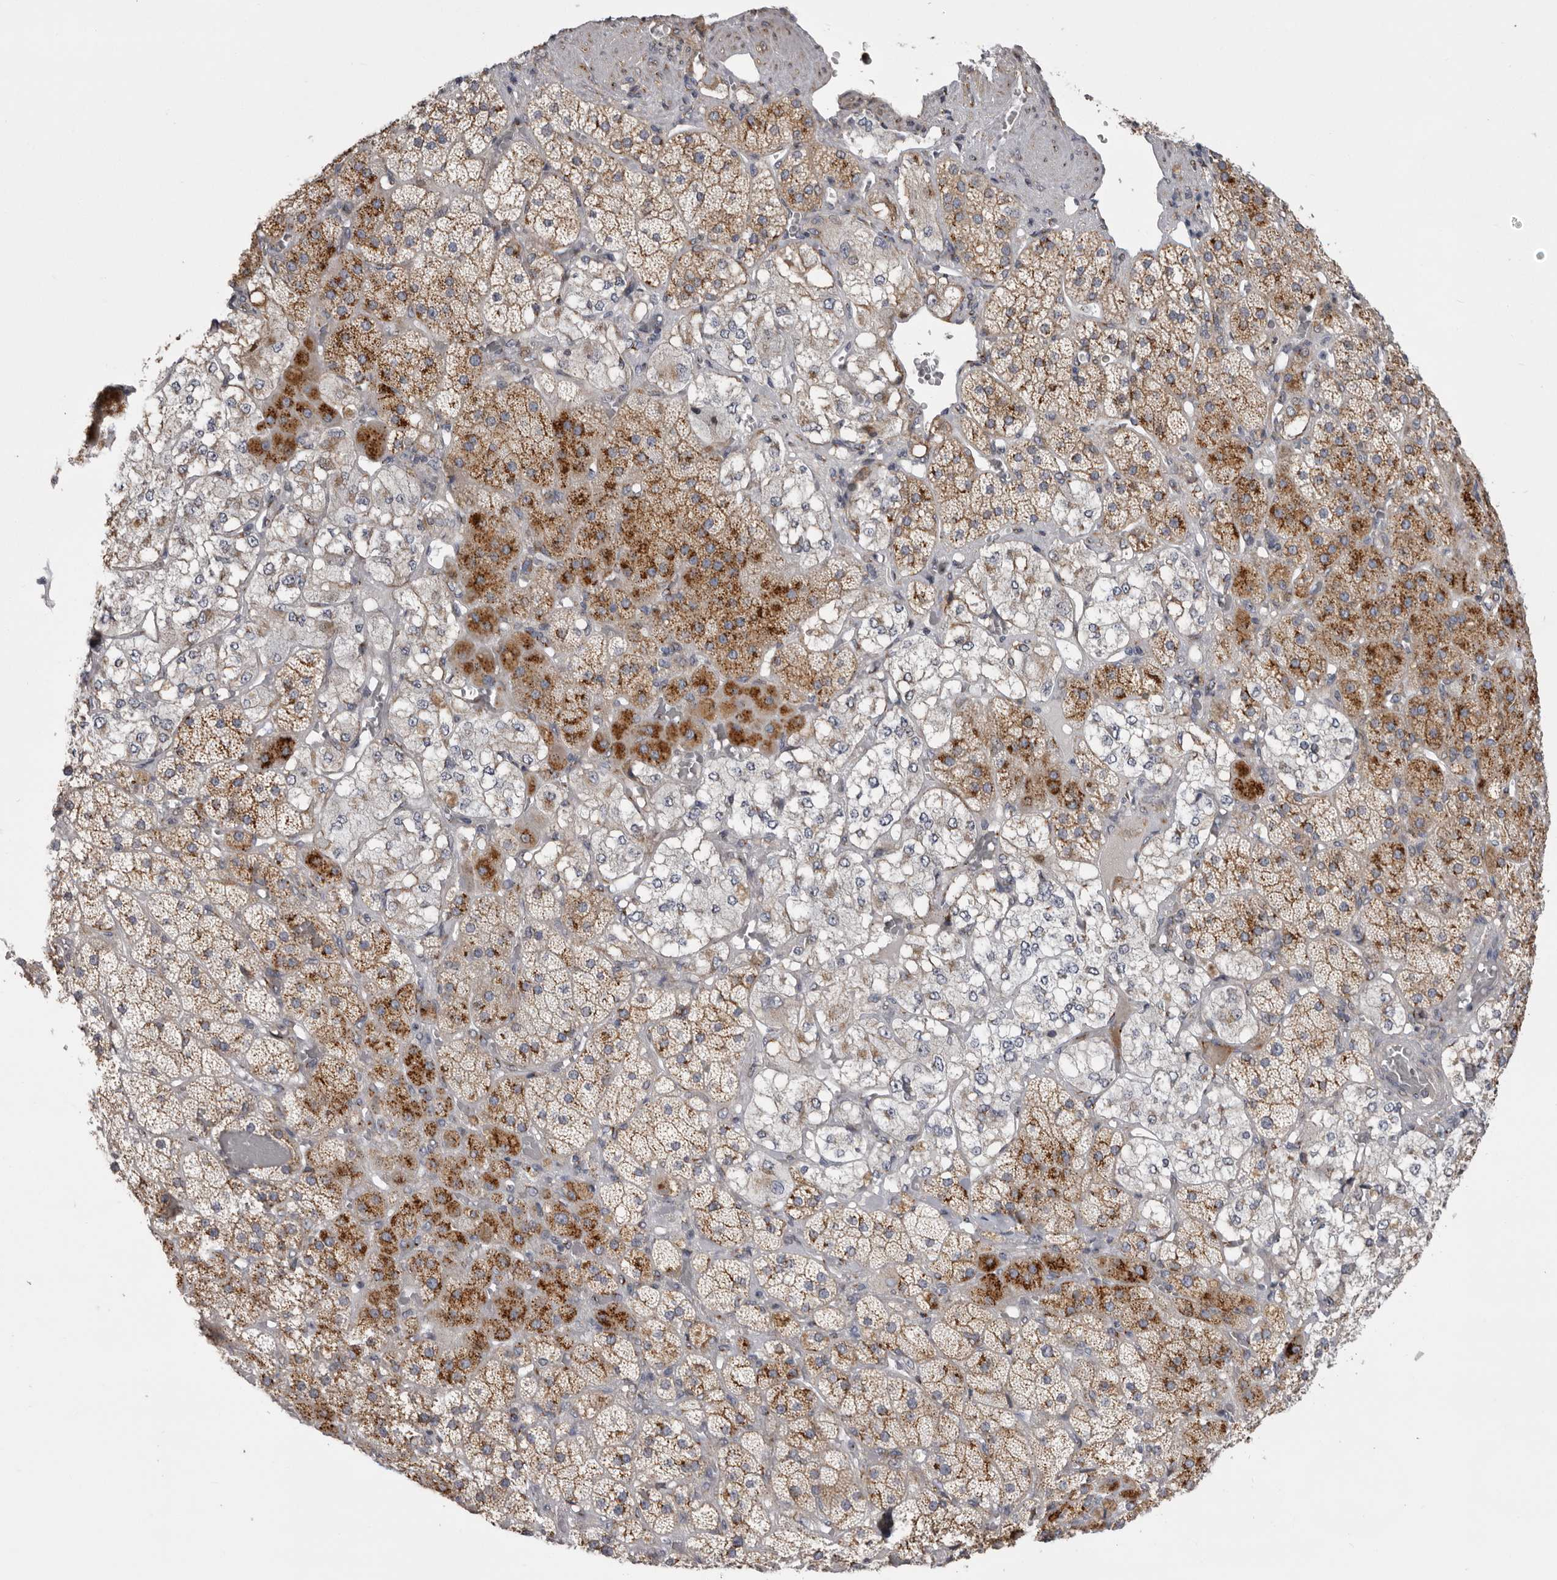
{"staining": {"intensity": "strong", "quantity": "25%-75%", "location": "cytoplasmic/membranous"}, "tissue": "adrenal gland", "cell_type": "Glandular cells", "image_type": "normal", "snomed": [{"axis": "morphology", "description": "Normal tissue, NOS"}, {"axis": "topography", "description": "Adrenal gland"}], "caption": "Benign adrenal gland was stained to show a protein in brown. There is high levels of strong cytoplasmic/membranous staining in approximately 25%-75% of glandular cells.", "gene": "WDR47", "patient": {"sex": "male", "age": 57}}